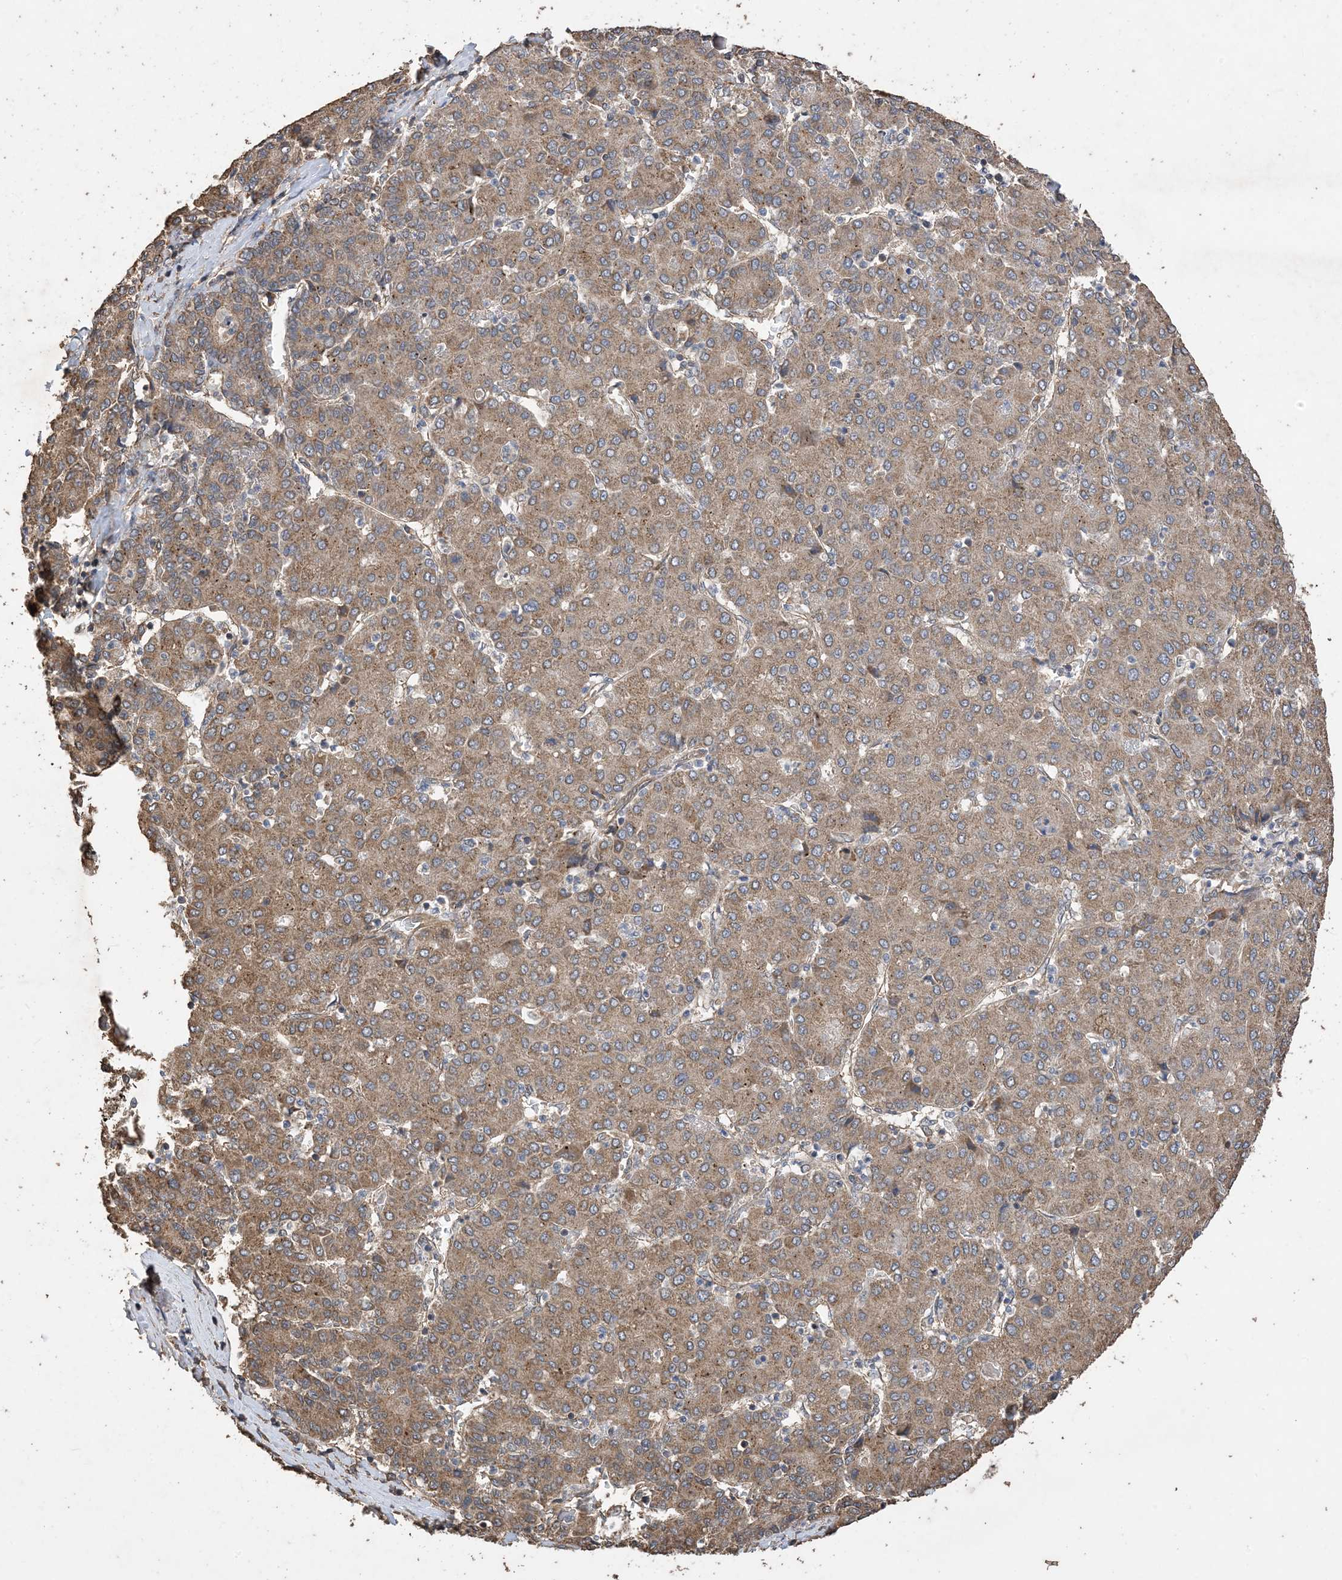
{"staining": {"intensity": "moderate", "quantity": ">75%", "location": "cytoplasmic/membranous"}, "tissue": "liver cancer", "cell_type": "Tumor cells", "image_type": "cancer", "snomed": [{"axis": "morphology", "description": "Carcinoma, Hepatocellular, NOS"}, {"axis": "topography", "description": "Liver"}], "caption": "IHC (DAB) staining of liver cancer (hepatocellular carcinoma) shows moderate cytoplasmic/membranous protein staining in about >75% of tumor cells. (Stains: DAB in brown, nuclei in blue, Microscopy: brightfield microscopy at high magnification).", "gene": "ZKSCAN5", "patient": {"sex": "male", "age": 65}}